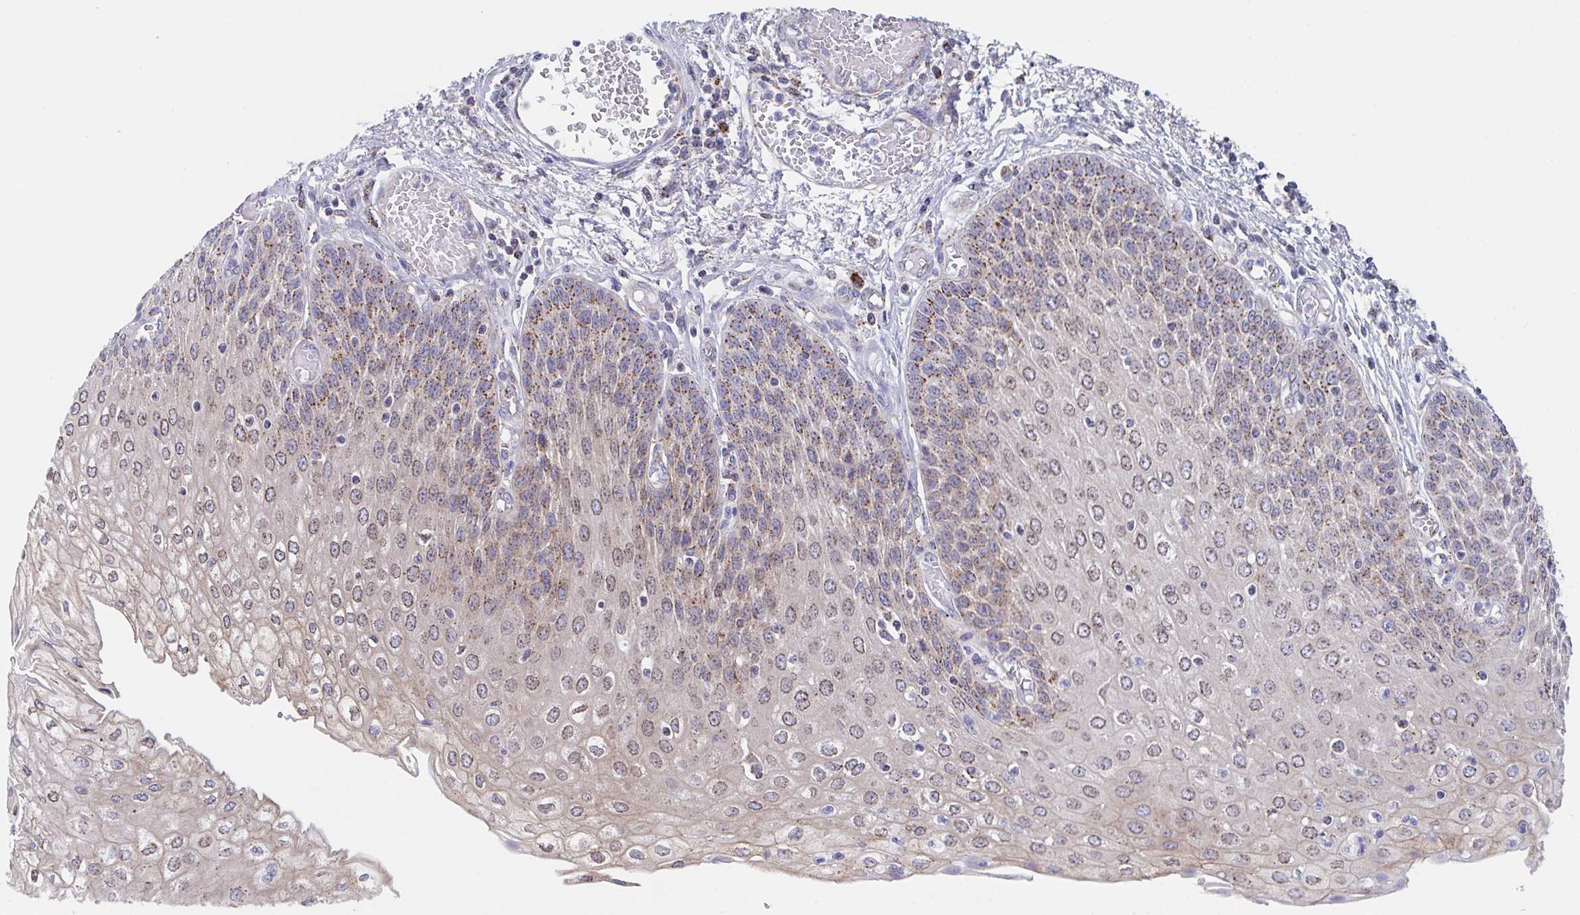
{"staining": {"intensity": "moderate", "quantity": ">75%", "location": "cytoplasmic/membranous"}, "tissue": "esophagus", "cell_type": "Squamous epithelial cells", "image_type": "normal", "snomed": [{"axis": "morphology", "description": "Normal tissue, NOS"}, {"axis": "morphology", "description": "Adenocarcinoma, NOS"}, {"axis": "topography", "description": "Esophagus"}], "caption": "About >75% of squamous epithelial cells in benign human esophagus demonstrate moderate cytoplasmic/membranous protein expression as visualized by brown immunohistochemical staining.", "gene": "PROSER3", "patient": {"sex": "male", "age": 81}}